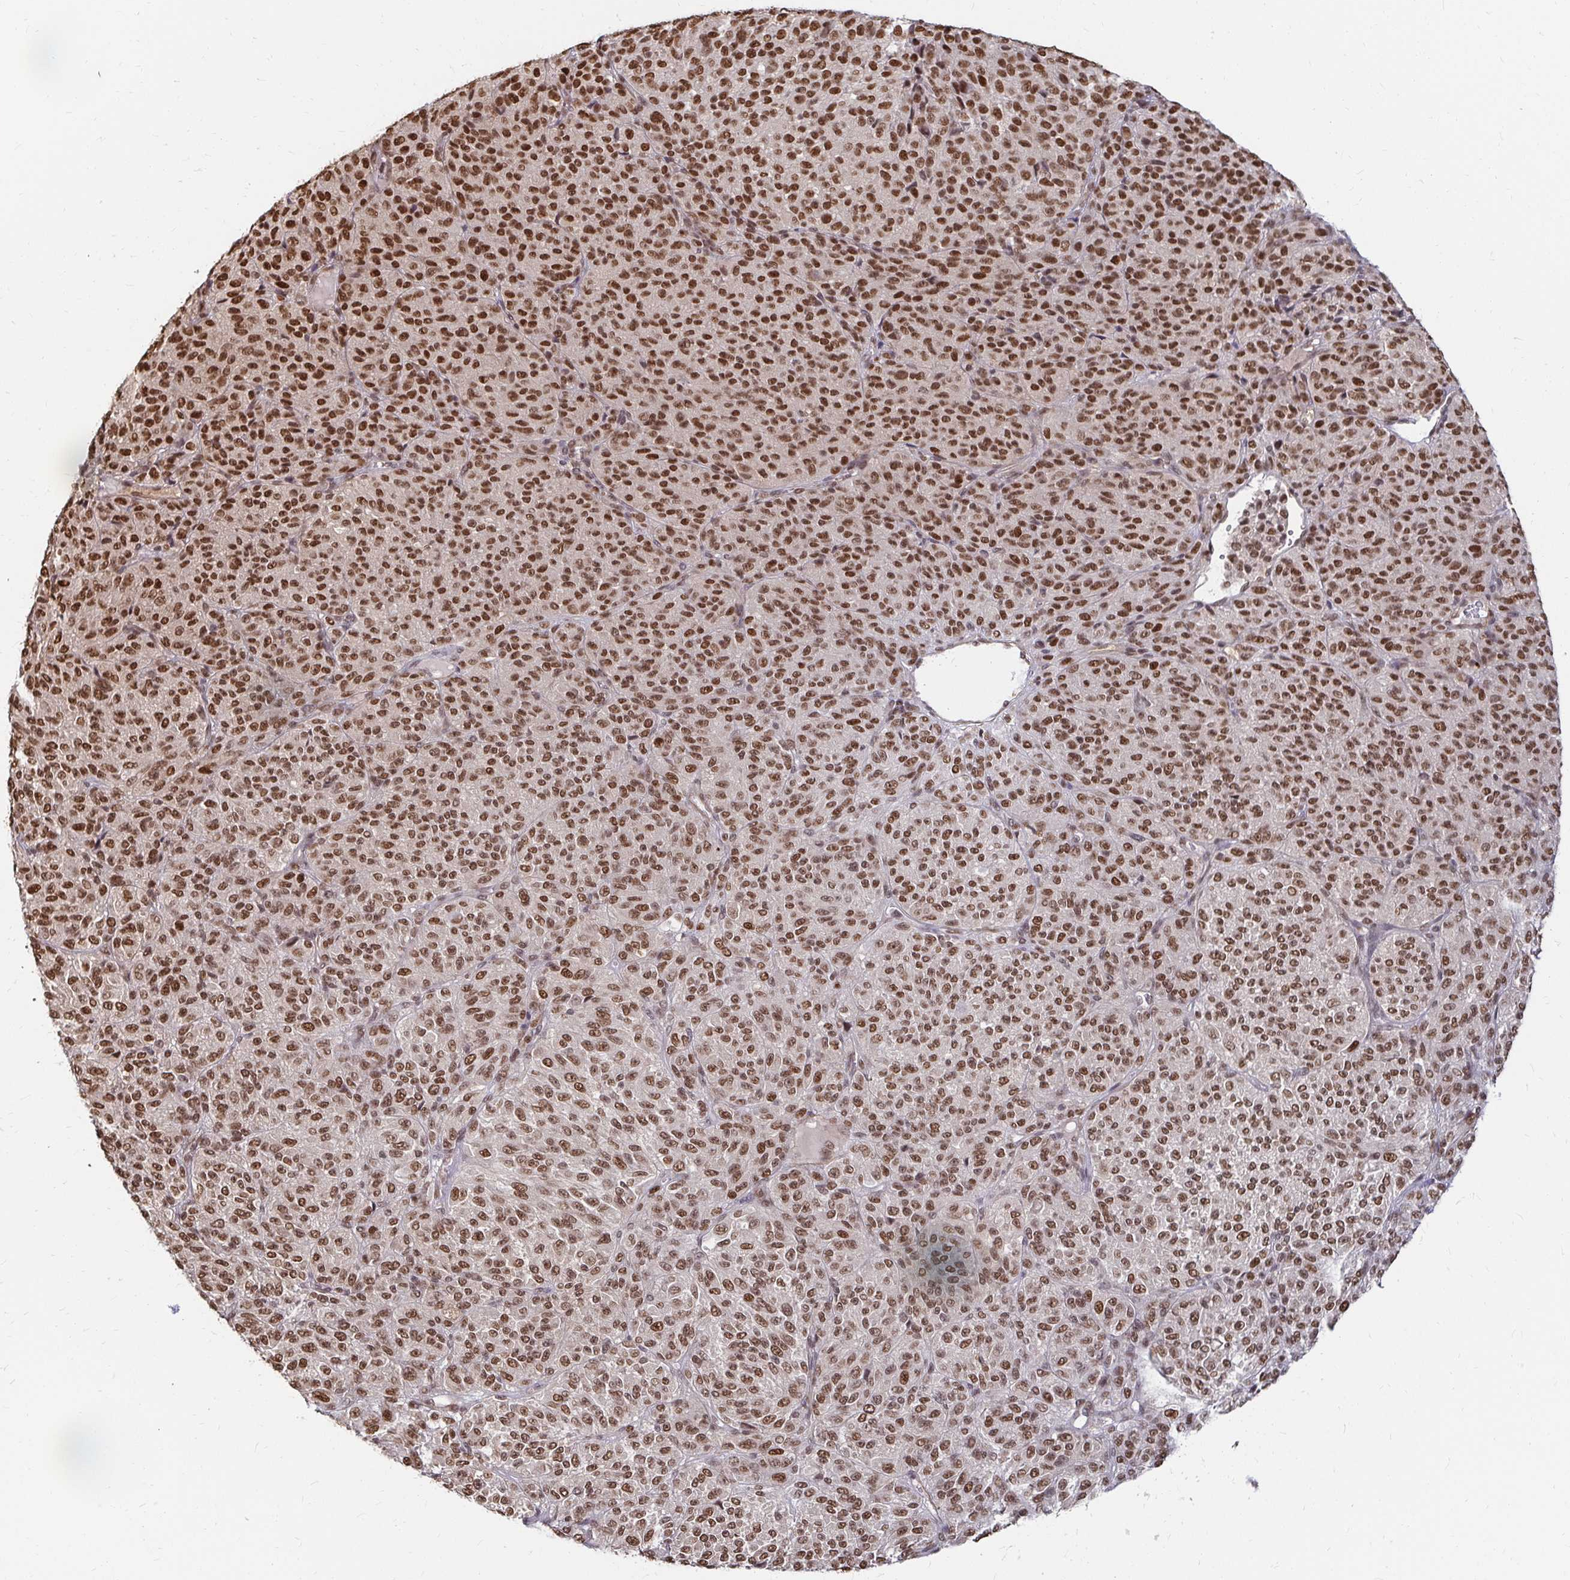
{"staining": {"intensity": "strong", "quantity": ">75%", "location": "nuclear"}, "tissue": "melanoma", "cell_type": "Tumor cells", "image_type": "cancer", "snomed": [{"axis": "morphology", "description": "Malignant melanoma, Metastatic site"}, {"axis": "topography", "description": "Brain"}], "caption": "A high-resolution photomicrograph shows immunohistochemistry staining of melanoma, which displays strong nuclear expression in approximately >75% of tumor cells.", "gene": "HNRNPU", "patient": {"sex": "female", "age": 56}}